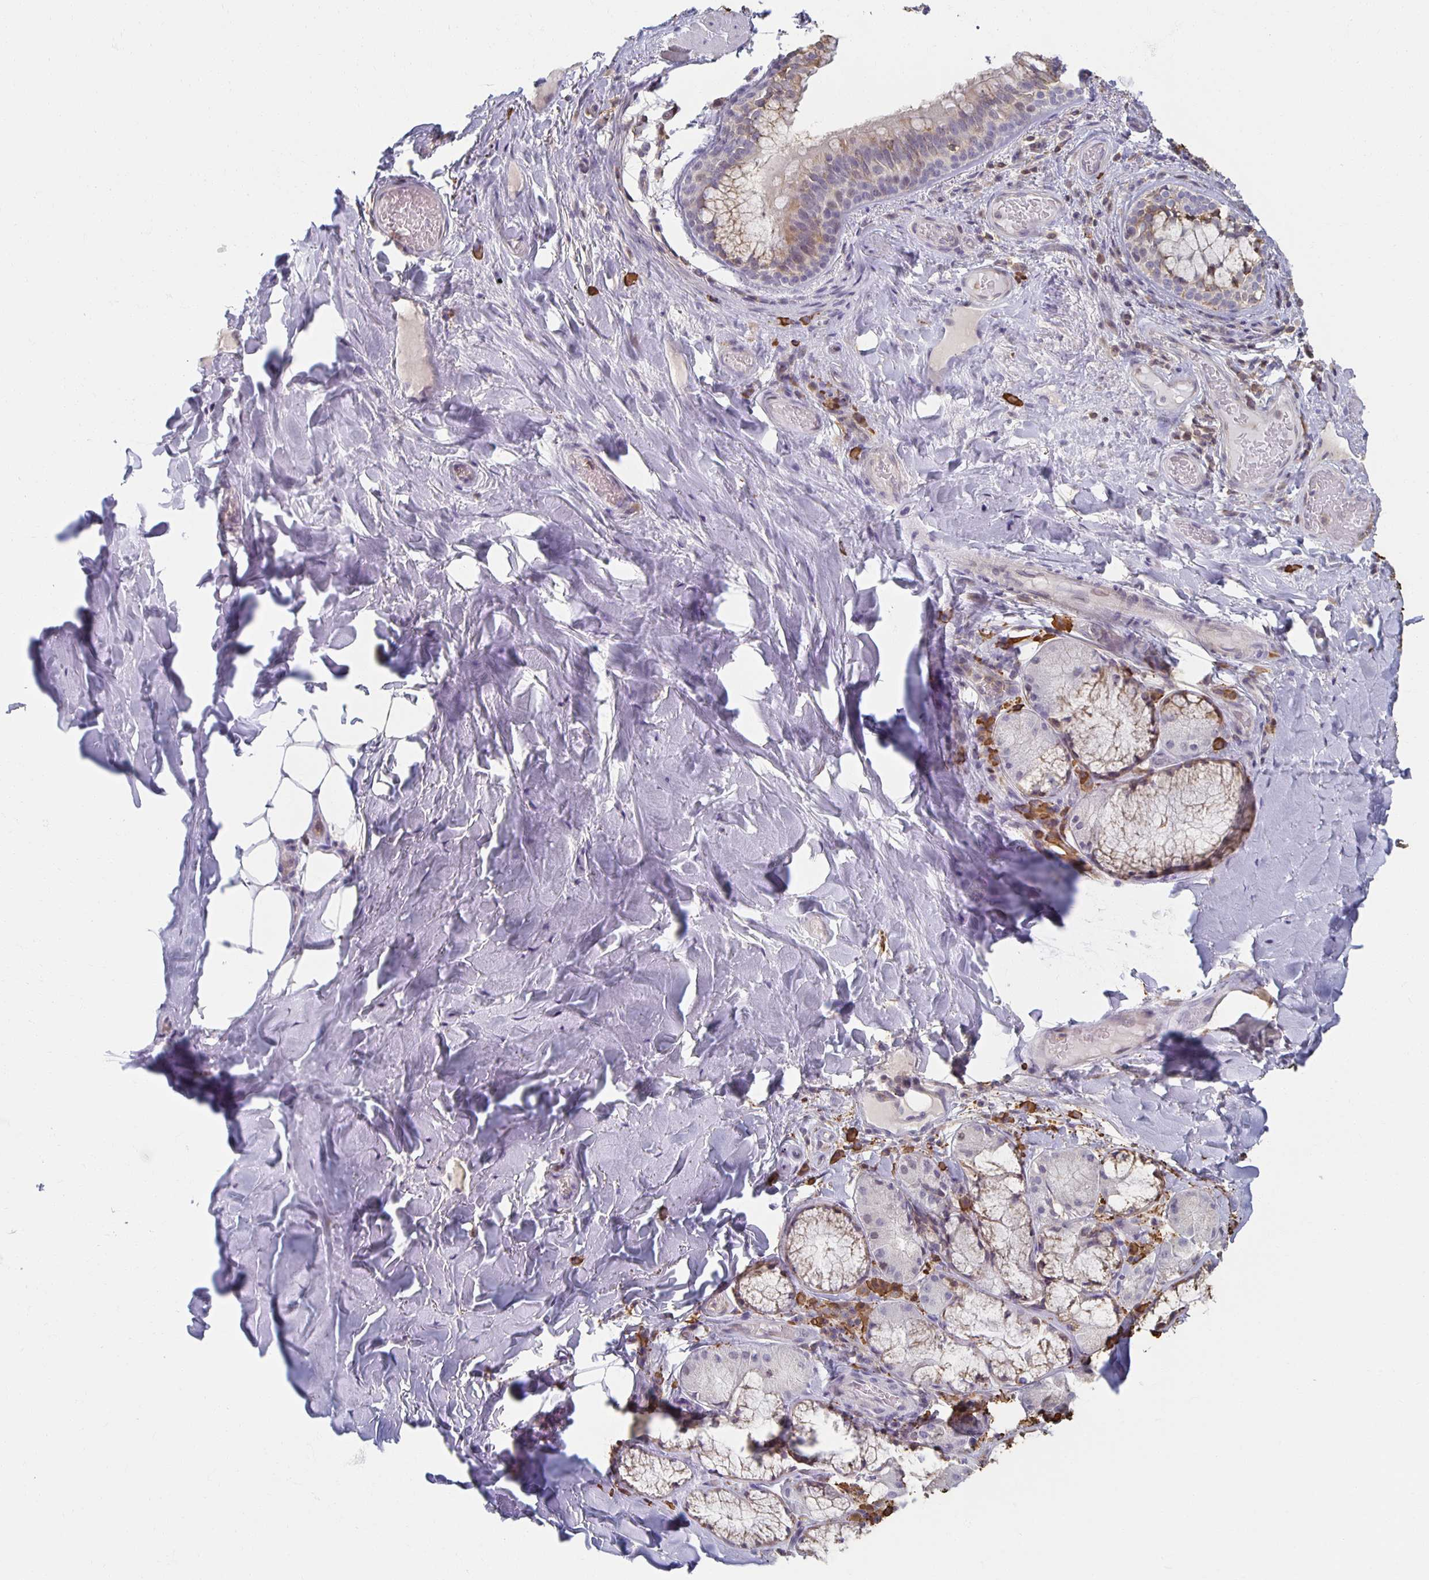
{"staining": {"intensity": "negative", "quantity": "none", "location": "none"}, "tissue": "adipose tissue", "cell_type": "Adipocytes", "image_type": "normal", "snomed": [{"axis": "morphology", "description": "Normal tissue, NOS"}, {"axis": "topography", "description": "Cartilage tissue"}, {"axis": "topography", "description": "Bronchus"}], "caption": "DAB (3,3'-diaminobenzidine) immunohistochemical staining of unremarkable human adipose tissue demonstrates no significant expression in adipocytes. (DAB immunohistochemistry, high magnification).", "gene": "ZNF692", "patient": {"sex": "male", "age": 64}}